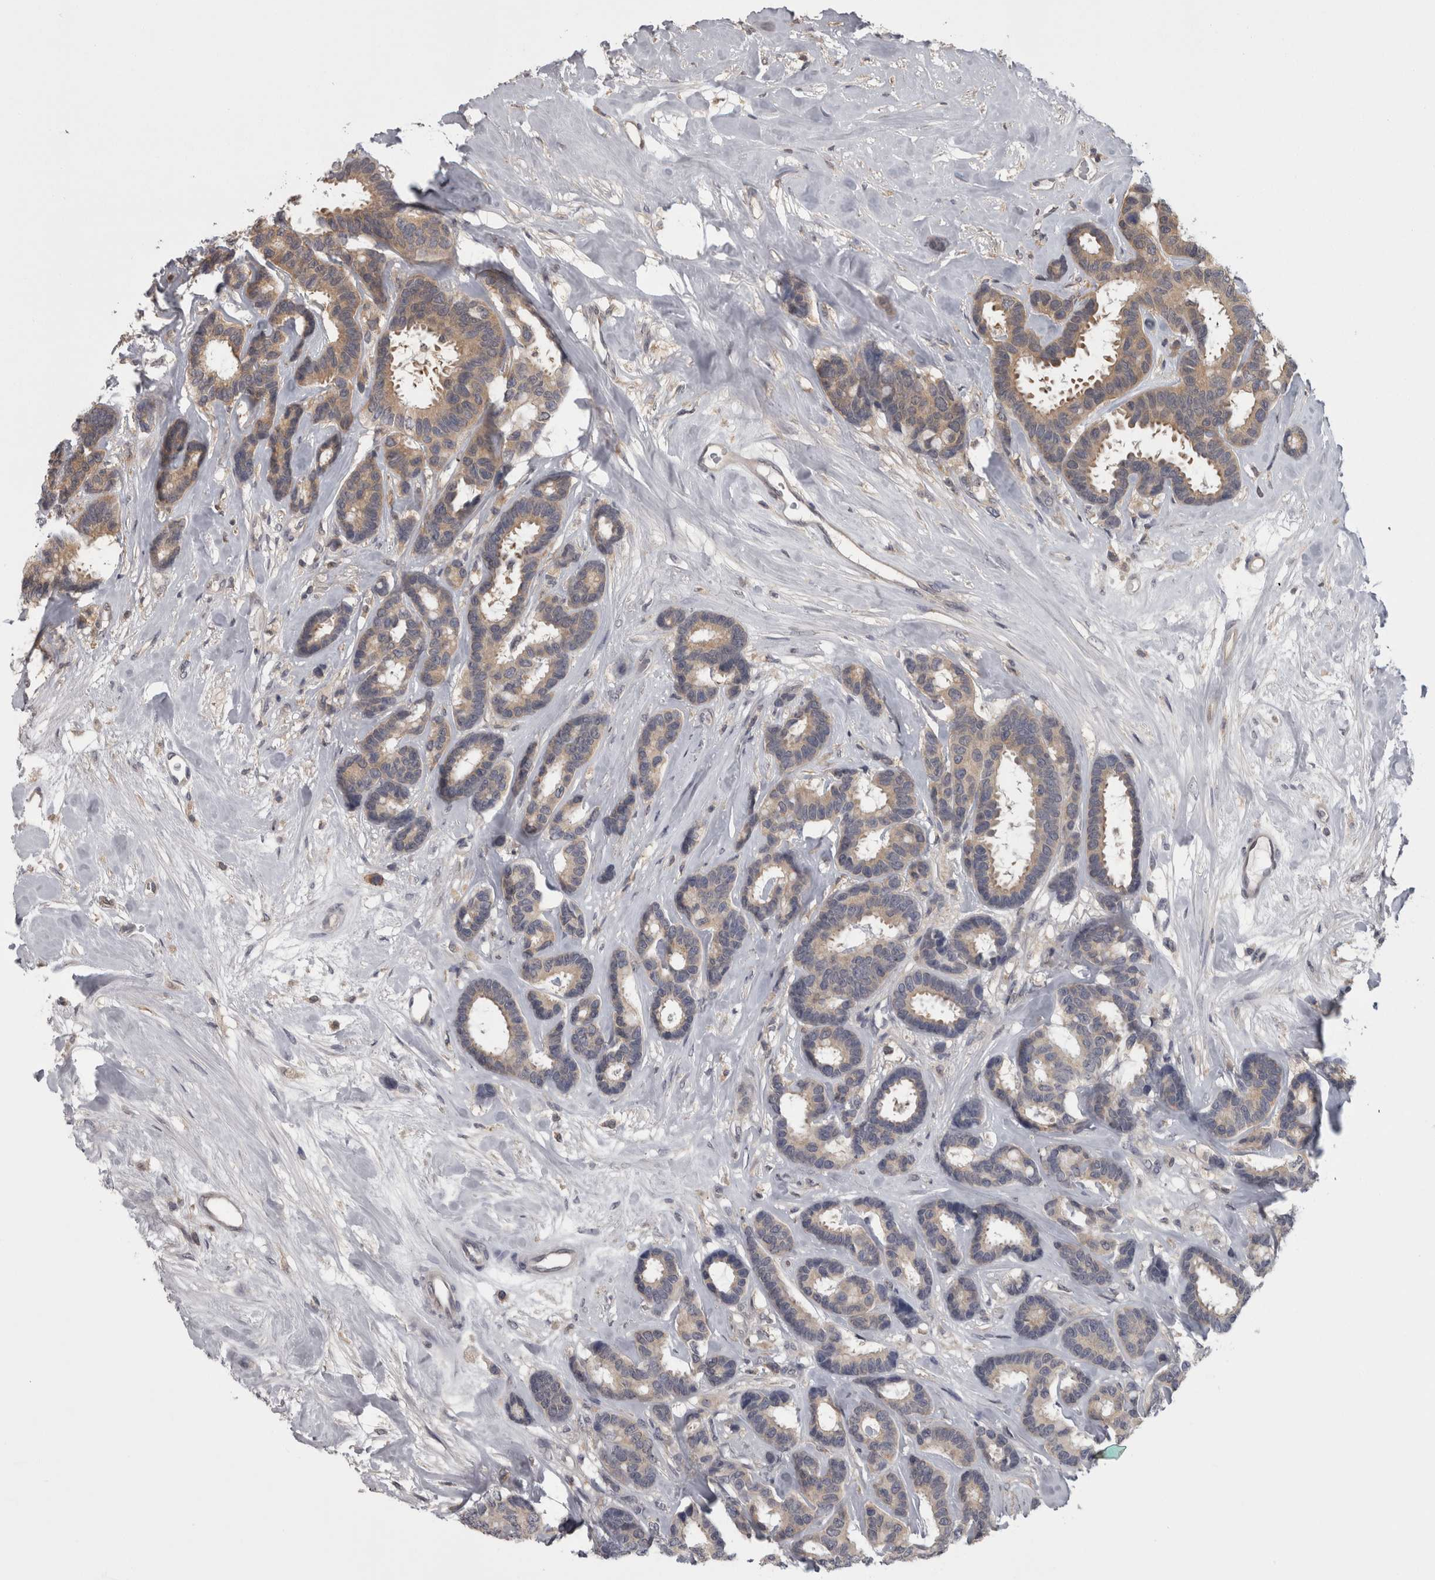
{"staining": {"intensity": "moderate", "quantity": ">75%", "location": "cytoplasmic/membranous"}, "tissue": "breast cancer", "cell_type": "Tumor cells", "image_type": "cancer", "snomed": [{"axis": "morphology", "description": "Duct carcinoma"}, {"axis": "topography", "description": "Breast"}], "caption": "There is medium levels of moderate cytoplasmic/membranous positivity in tumor cells of breast cancer (intraductal carcinoma), as demonstrated by immunohistochemical staining (brown color).", "gene": "APRT", "patient": {"sex": "female", "age": 87}}